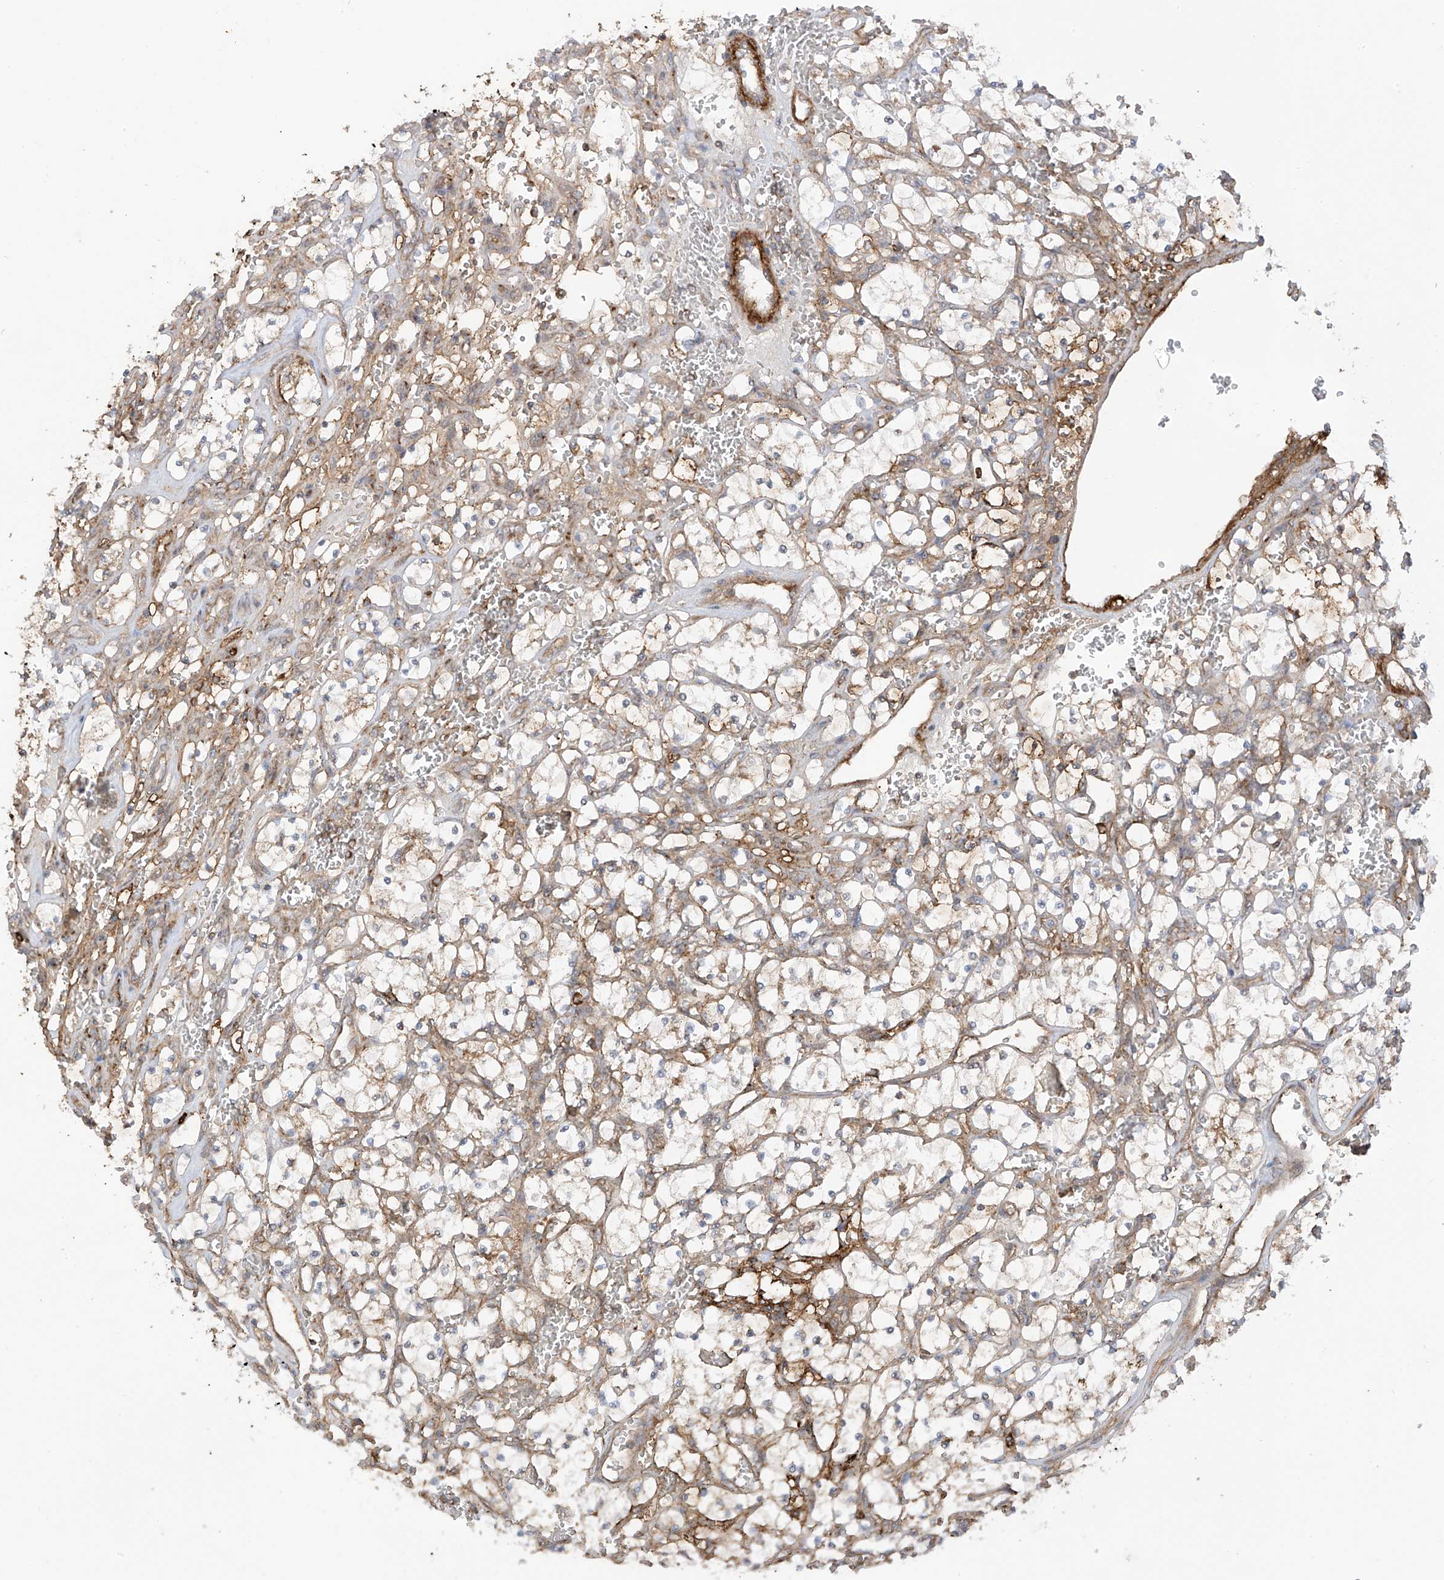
{"staining": {"intensity": "weak", "quantity": "<25%", "location": "cytoplasmic/membranous"}, "tissue": "renal cancer", "cell_type": "Tumor cells", "image_type": "cancer", "snomed": [{"axis": "morphology", "description": "Adenocarcinoma, NOS"}, {"axis": "topography", "description": "Kidney"}], "caption": "The micrograph displays no staining of tumor cells in renal cancer.", "gene": "REPS1", "patient": {"sex": "female", "age": 69}}